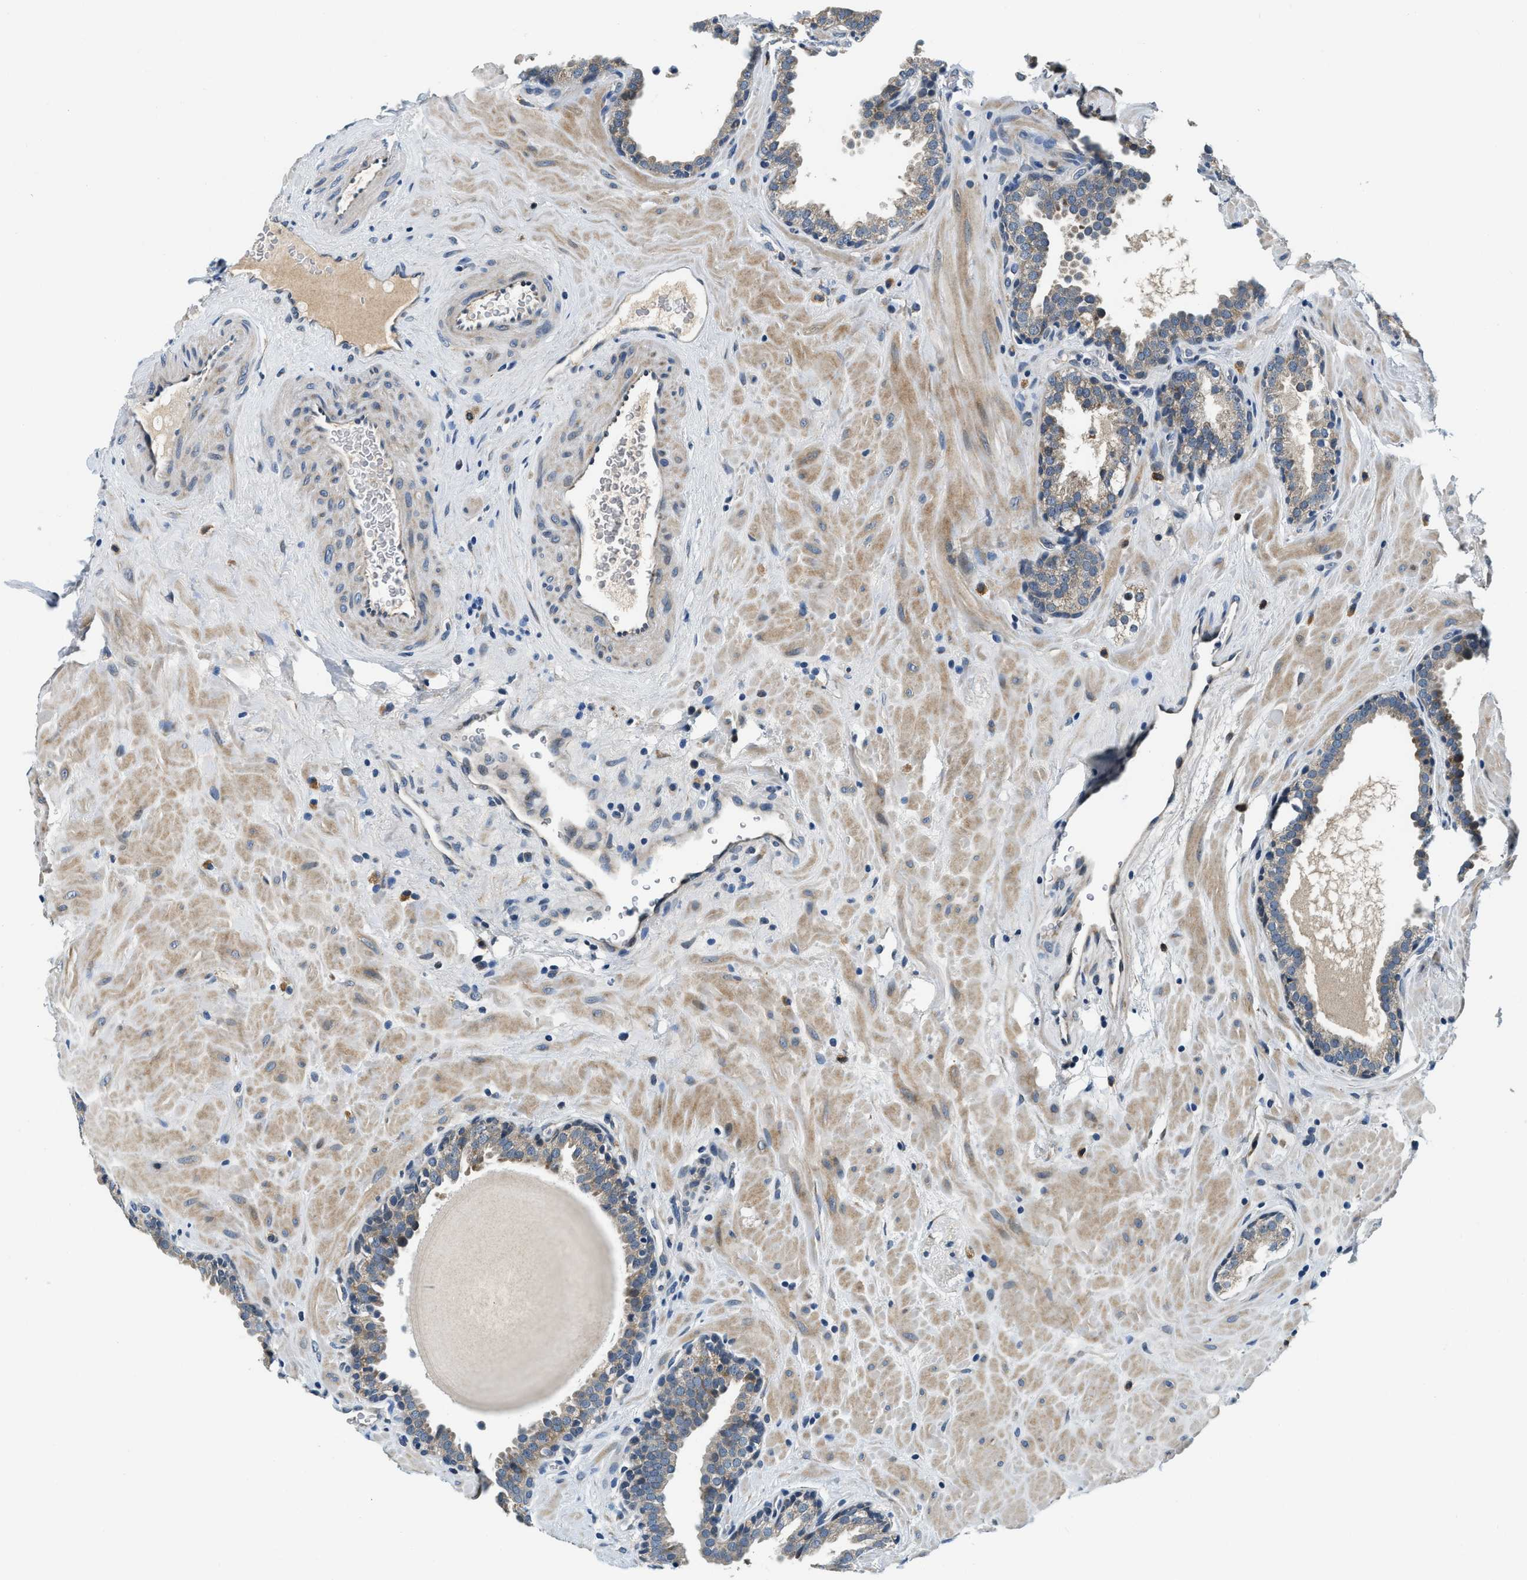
{"staining": {"intensity": "weak", "quantity": "<25%", "location": "cytoplasmic/membranous"}, "tissue": "prostate", "cell_type": "Glandular cells", "image_type": "normal", "snomed": [{"axis": "morphology", "description": "Normal tissue, NOS"}, {"axis": "topography", "description": "Prostate"}], "caption": "Glandular cells are negative for brown protein staining in unremarkable prostate. (Stains: DAB IHC with hematoxylin counter stain, Microscopy: brightfield microscopy at high magnification).", "gene": "YAE1", "patient": {"sex": "male", "age": 51}}